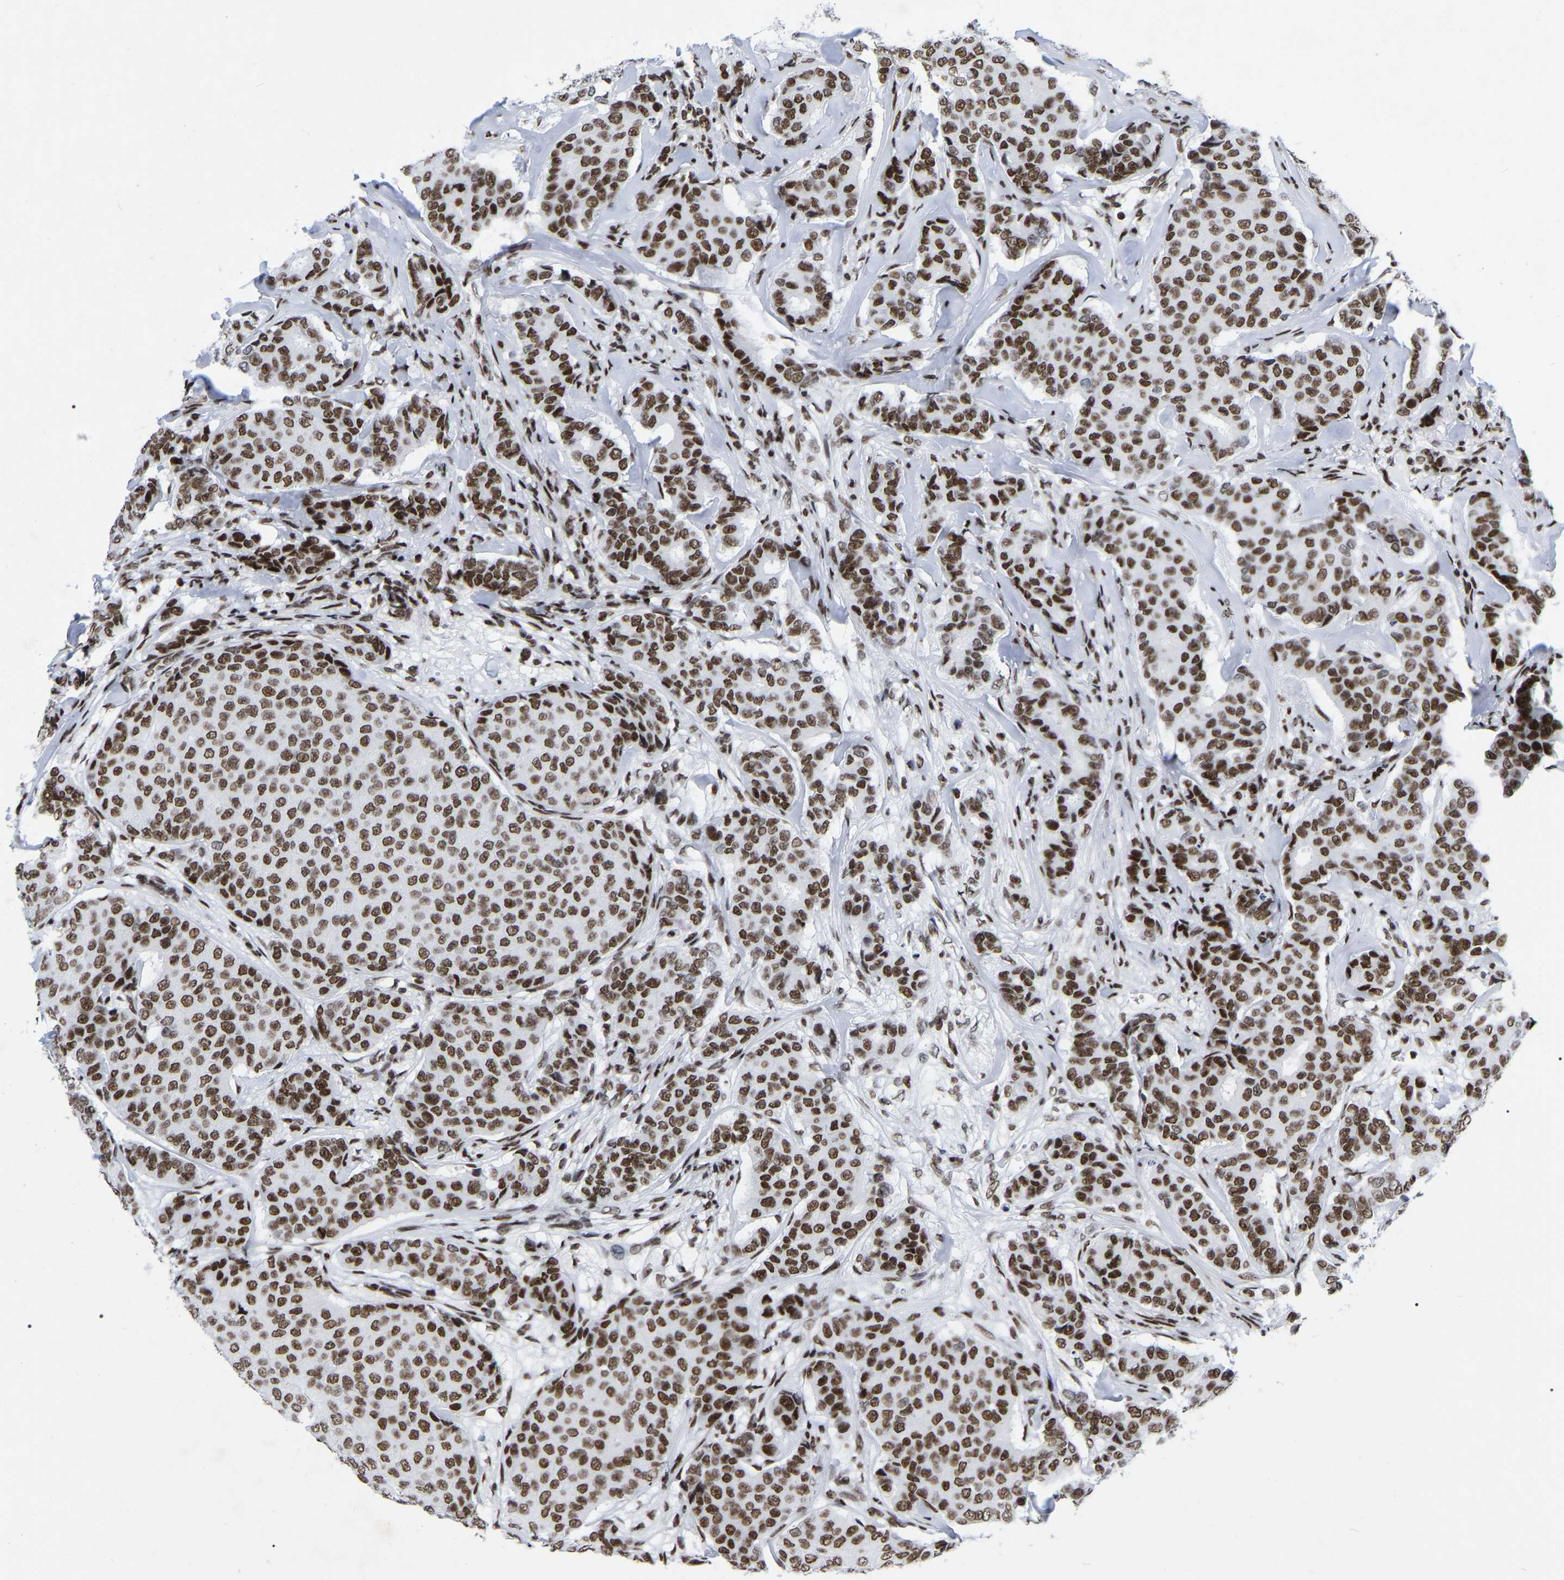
{"staining": {"intensity": "moderate", "quantity": ">75%", "location": "nuclear"}, "tissue": "breast cancer", "cell_type": "Tumor cells", "image_type": "cancer", "snomed": [{"axis": "morphology", "description": "Duct carcinoma"}, {"axis": "topography", "description": "Breast"}], "caption": "An image showing moderate nuclear staining in about >75% of tumor cells in infiltrating ductal carcinoma (breast), as visualized by brown immunohistochemical staining.", "gene": "PRCC", "patient": {"sex": "female", "age": 75}}